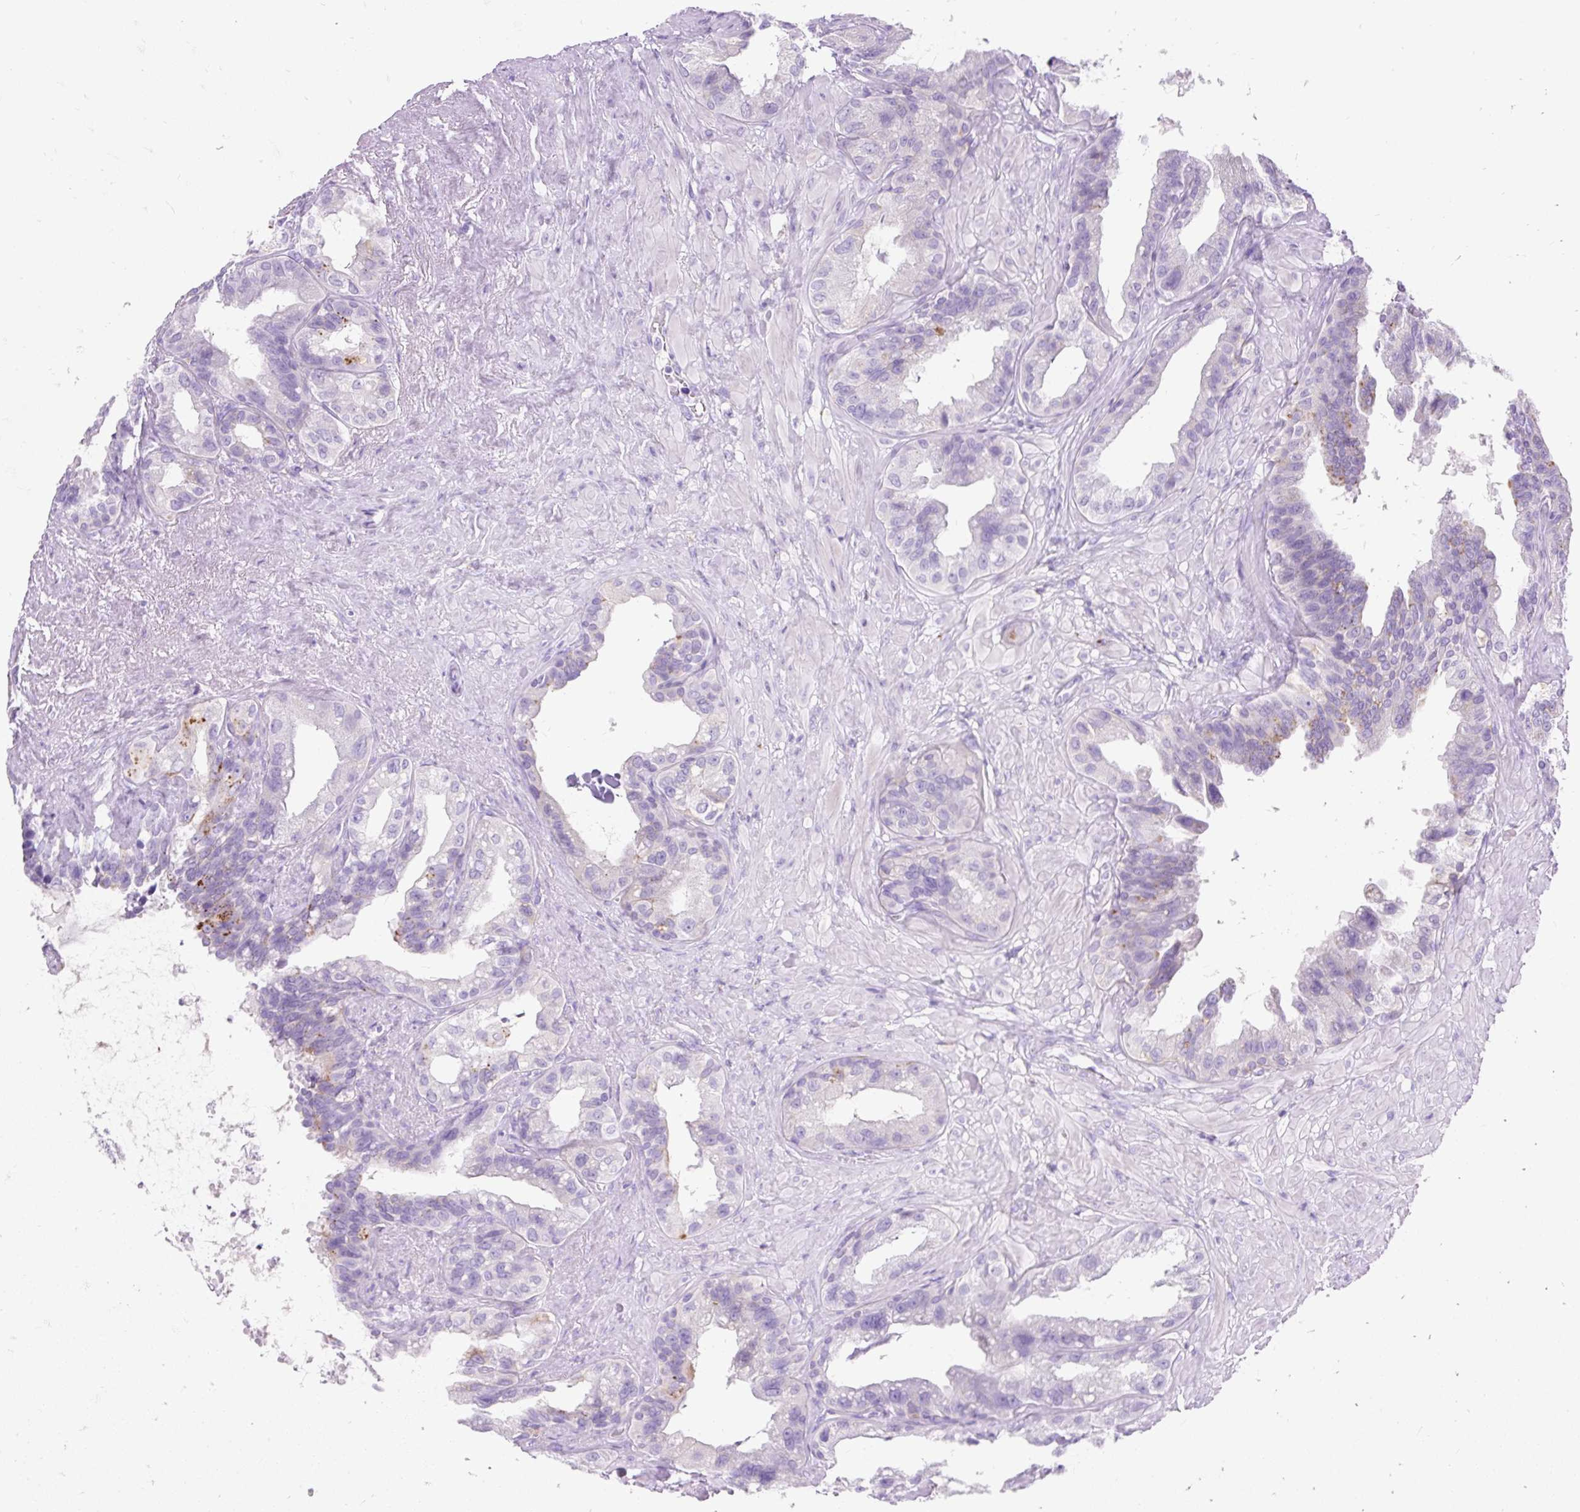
{"staining": {"intensity": "moderate", "quantity": "<25%", "location": "cytoplasmic/membranous"}, "tissue": "seminal vesicle", "cell_type": "Glandular cells", "image_type": "normal", "snomed": [{"axis": "morphology", "description": "Normal tissue, NOS"}, {"axis": "topography", "description": "Seminal veicle"}, {"axis": "topography", "description": "Peripheral nerve tissue"}], "caption": "IHC (DAB) staining of unremarkable human seminal vesicle reveals moderate cytoplasmic/membranous protein positivity in about <25% of glandular cells. The staining was performed using DAB (3,3'-diaminobenzidine), with brown indicating positive protein expression. Nuclei are stained blue with hematoxylin.", "gene": "HEXB", "patient": {"sex": "male", "age": 76}}